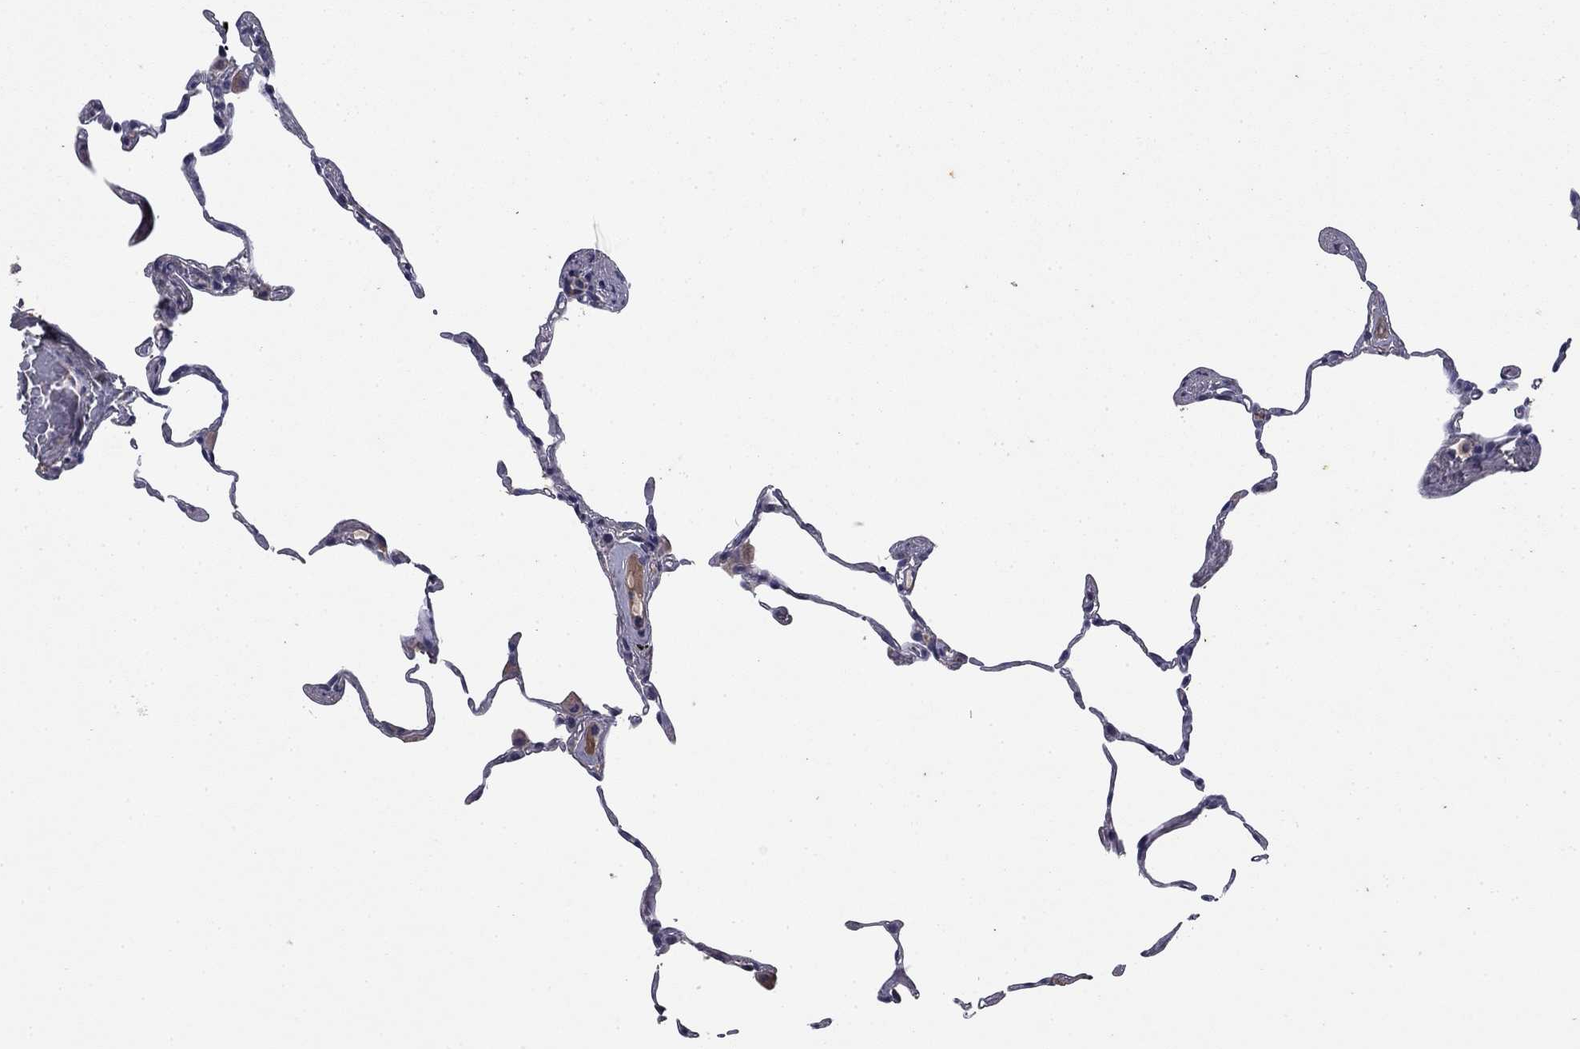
{"staining": {"intensity": "negative", "quantity": "none", "location": "none"}, "tissue": "lung", "cell_type": "Alveolar cells", "image_type": "normal", "snomed": [{"axis": "morphology", "description": "Normal tissue, NOS"}, {"axis": "topography", "description": "Lung"}], "caption": "DAB (3,3'-diaminobenzidine) immunohistochemical staining of unremarkable human lung reveals no significant positivity in alveolar cells. (DAB (3,3'-diaminobenzidine) immunohistochemistry (IHC), high magnification).", "gene": "COL2A1", "patient": {"sex": "female", "age": 57}}